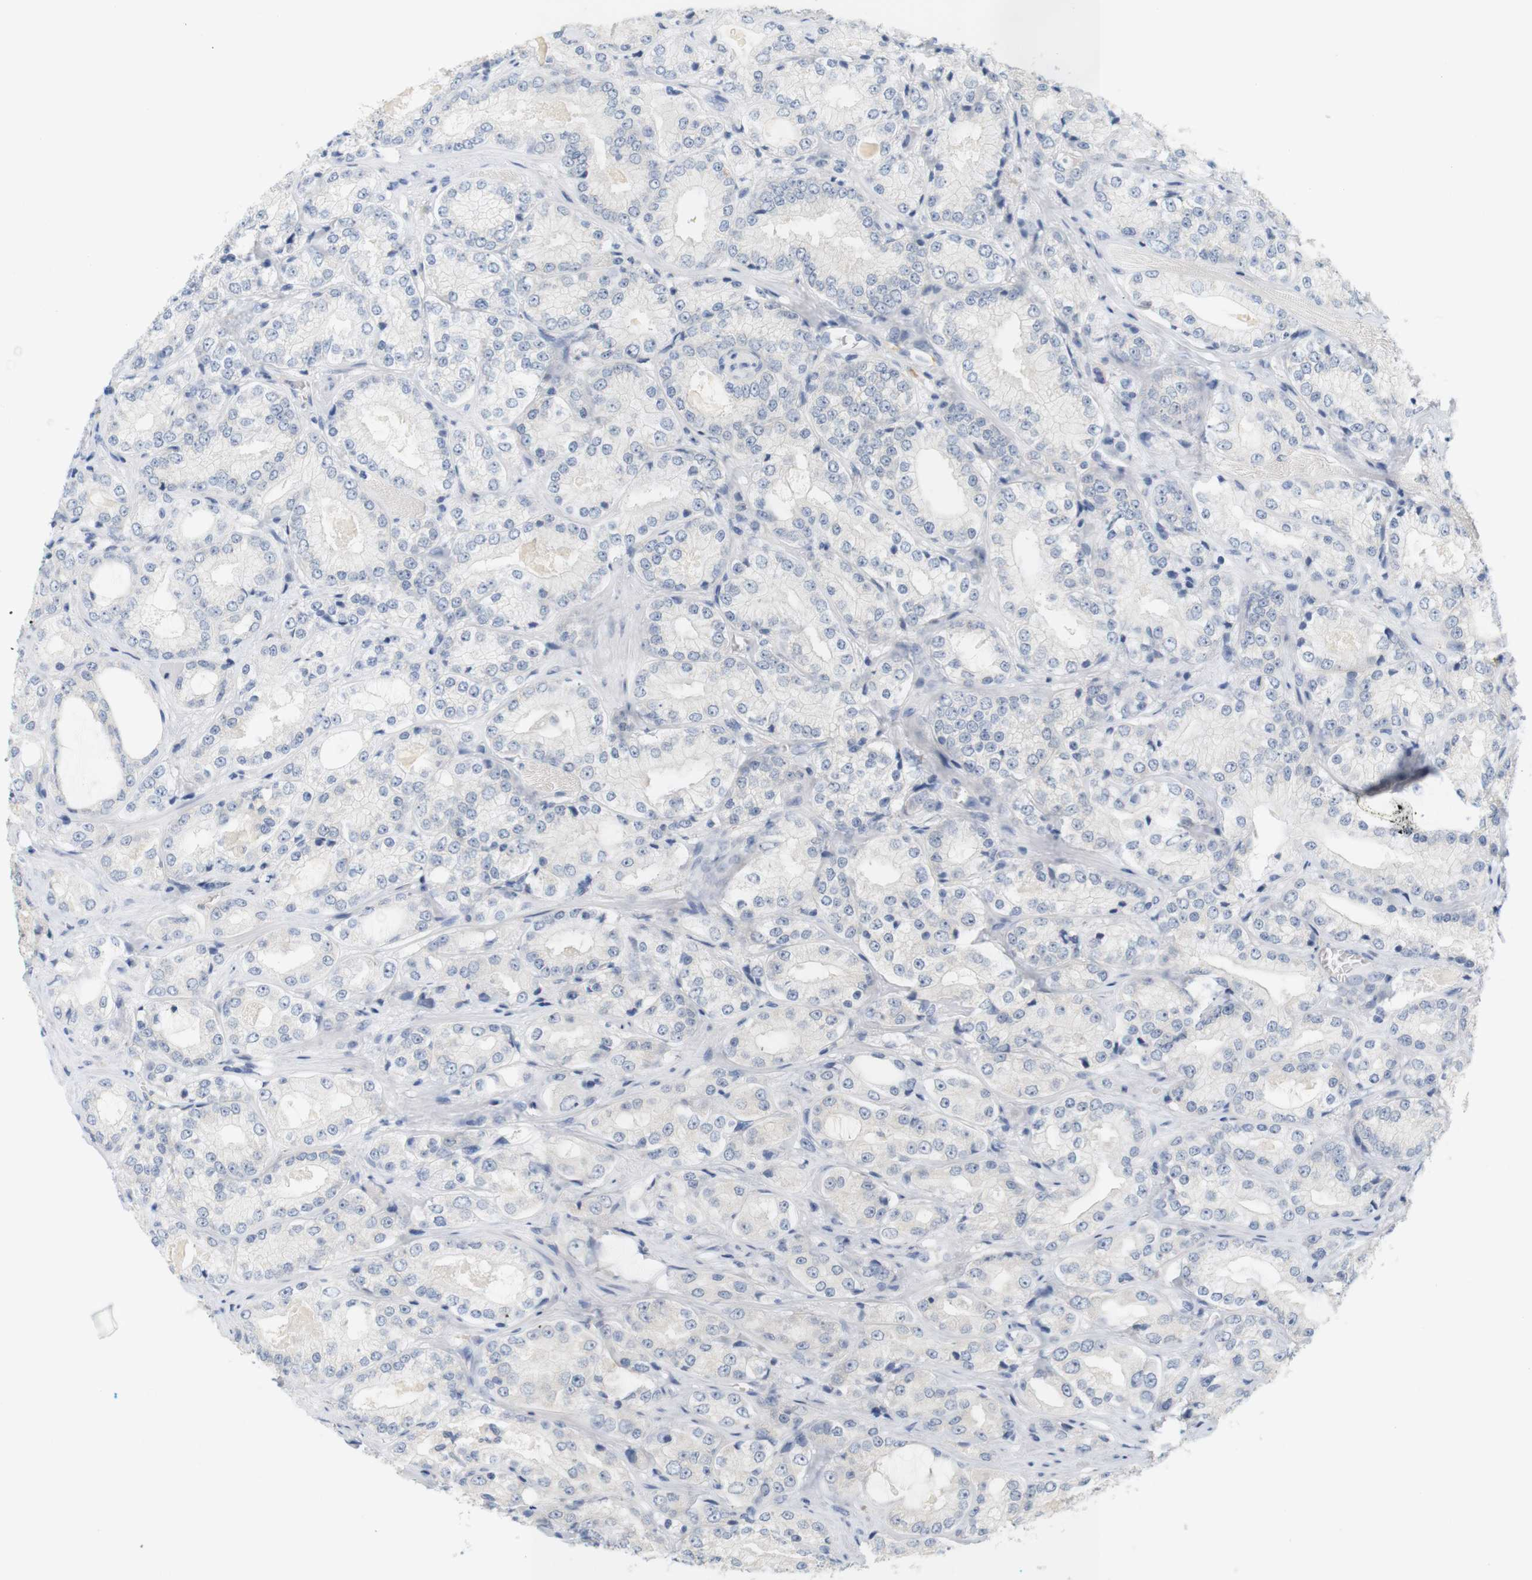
{"staining": {"intensity": "negative", "quantity": "none", "location": "none"}, "tissue": "prostate cancer", "cell_type": "Tumor cells", "image_type": "cancer", "snomed": [{"axis": "morphology", "description": "Adenocarcinoma, High grade"}, {"axis": "topography", "description": "Prostate"}], "caption": "There is no significant staining in tumor cells of high-grade adenocarcinoma (prostate). (DAB (3,3'-diaminobenzidine) immunohistochemistry (IHC) with hematoxylin counter stain).", "gene": "LRRK2", "patient": {"sex": "male", "age": 73}}